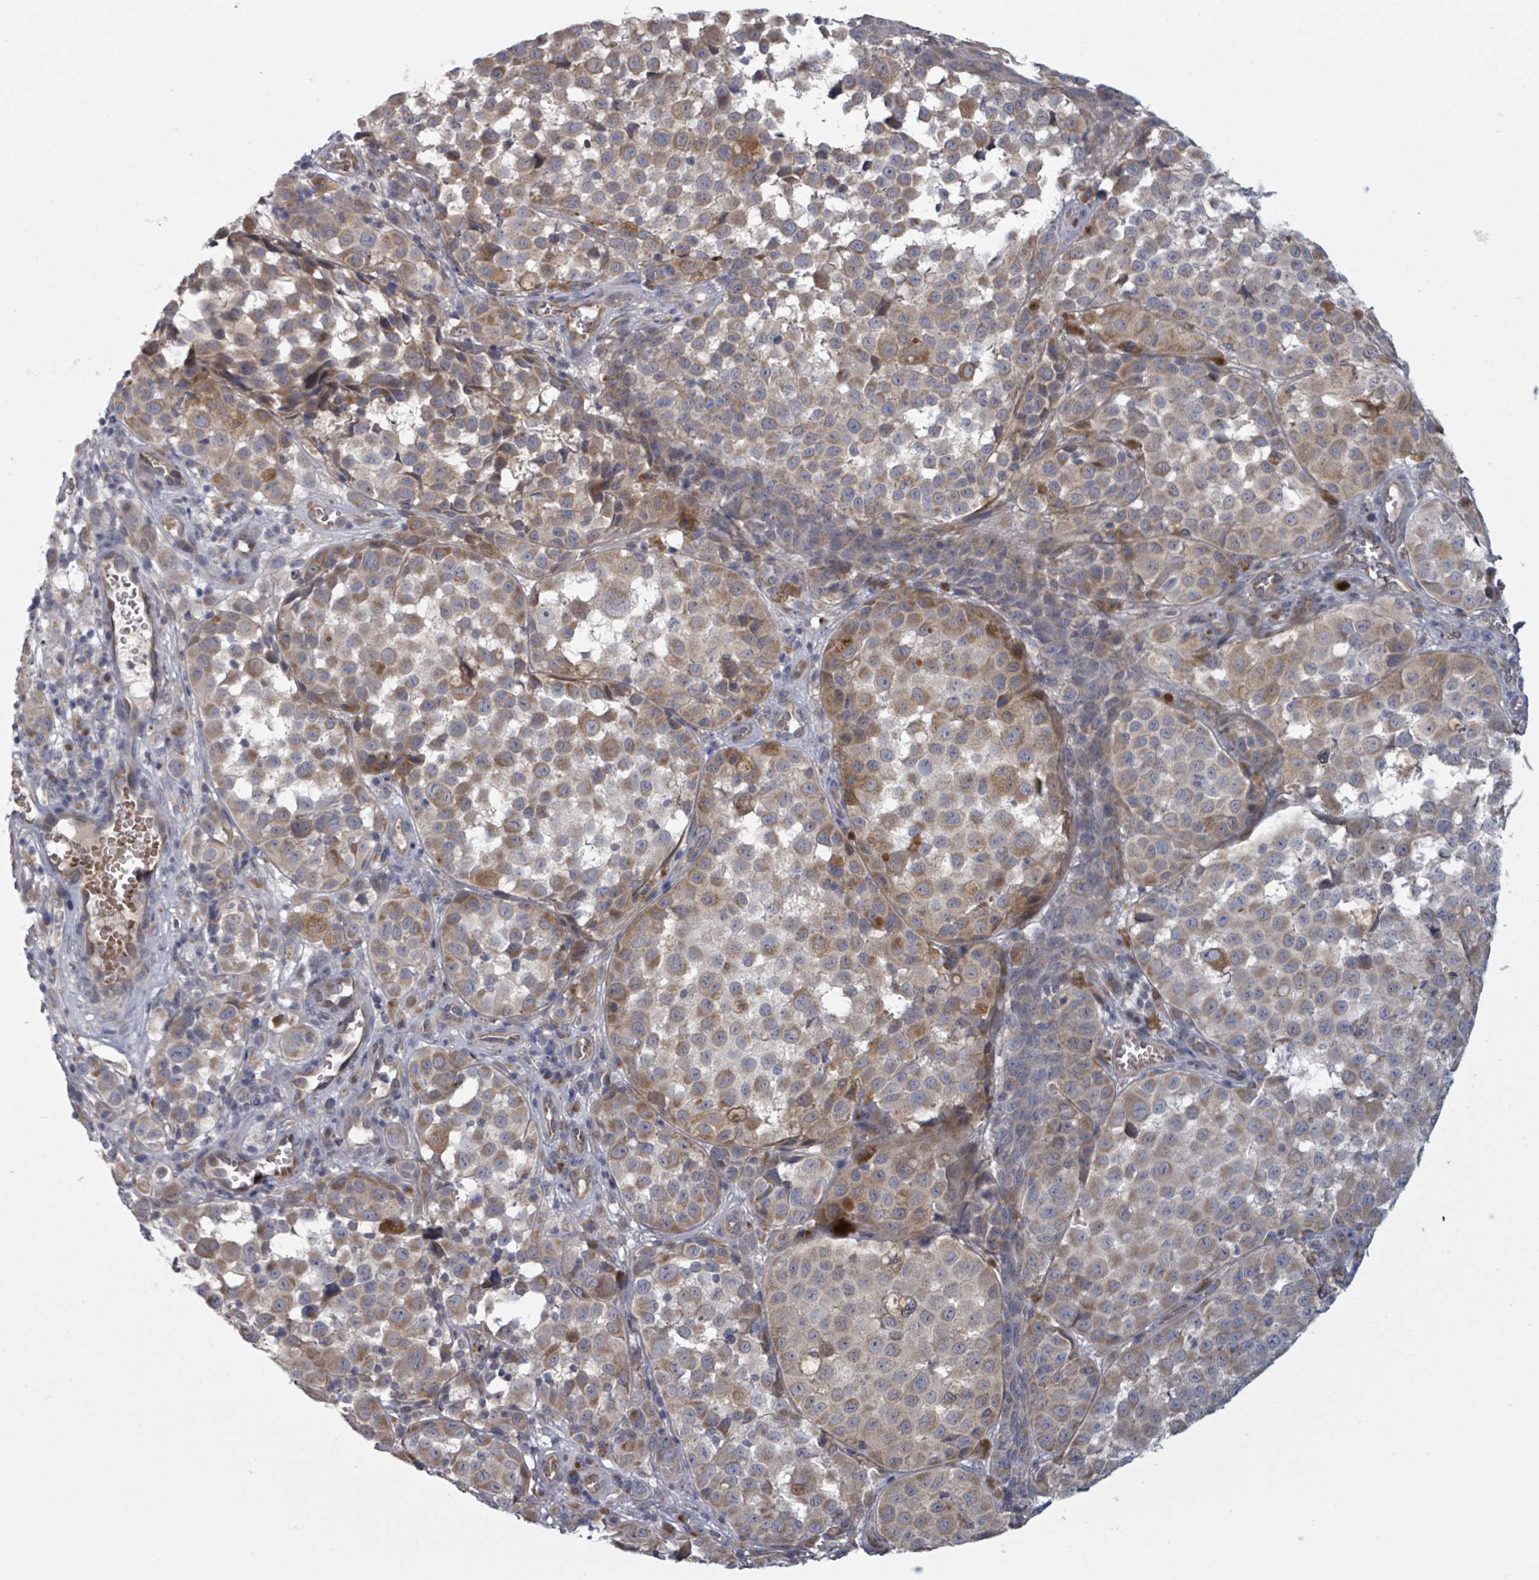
{"staining": {"intensity": "moderate", "quantity": ">75%", "location": "cytoplasmic/membranous"}, "tissue": "melanoma", "cell_type": "Tumor cells", "image_type": "cancer", "snomed": [{"axis": "morphology", "description": "Malignant melanoma, NOS"}, {"axis": "topography", "description": "Skin"}], "caption": "IHC staining of melanoma, which exhibits medium levels of moderate cytoplasmic/membranous positivity in approximately >75% of tumor cells indicating moderate cytoplasmic/membranous protein expression. The staining was performed using DAB (brown) for protein detection and nuclei were counterstained in hematoxylin (blue).", "gene": "FKBP1A", "patient": {"sex": "male", "age": 64}}